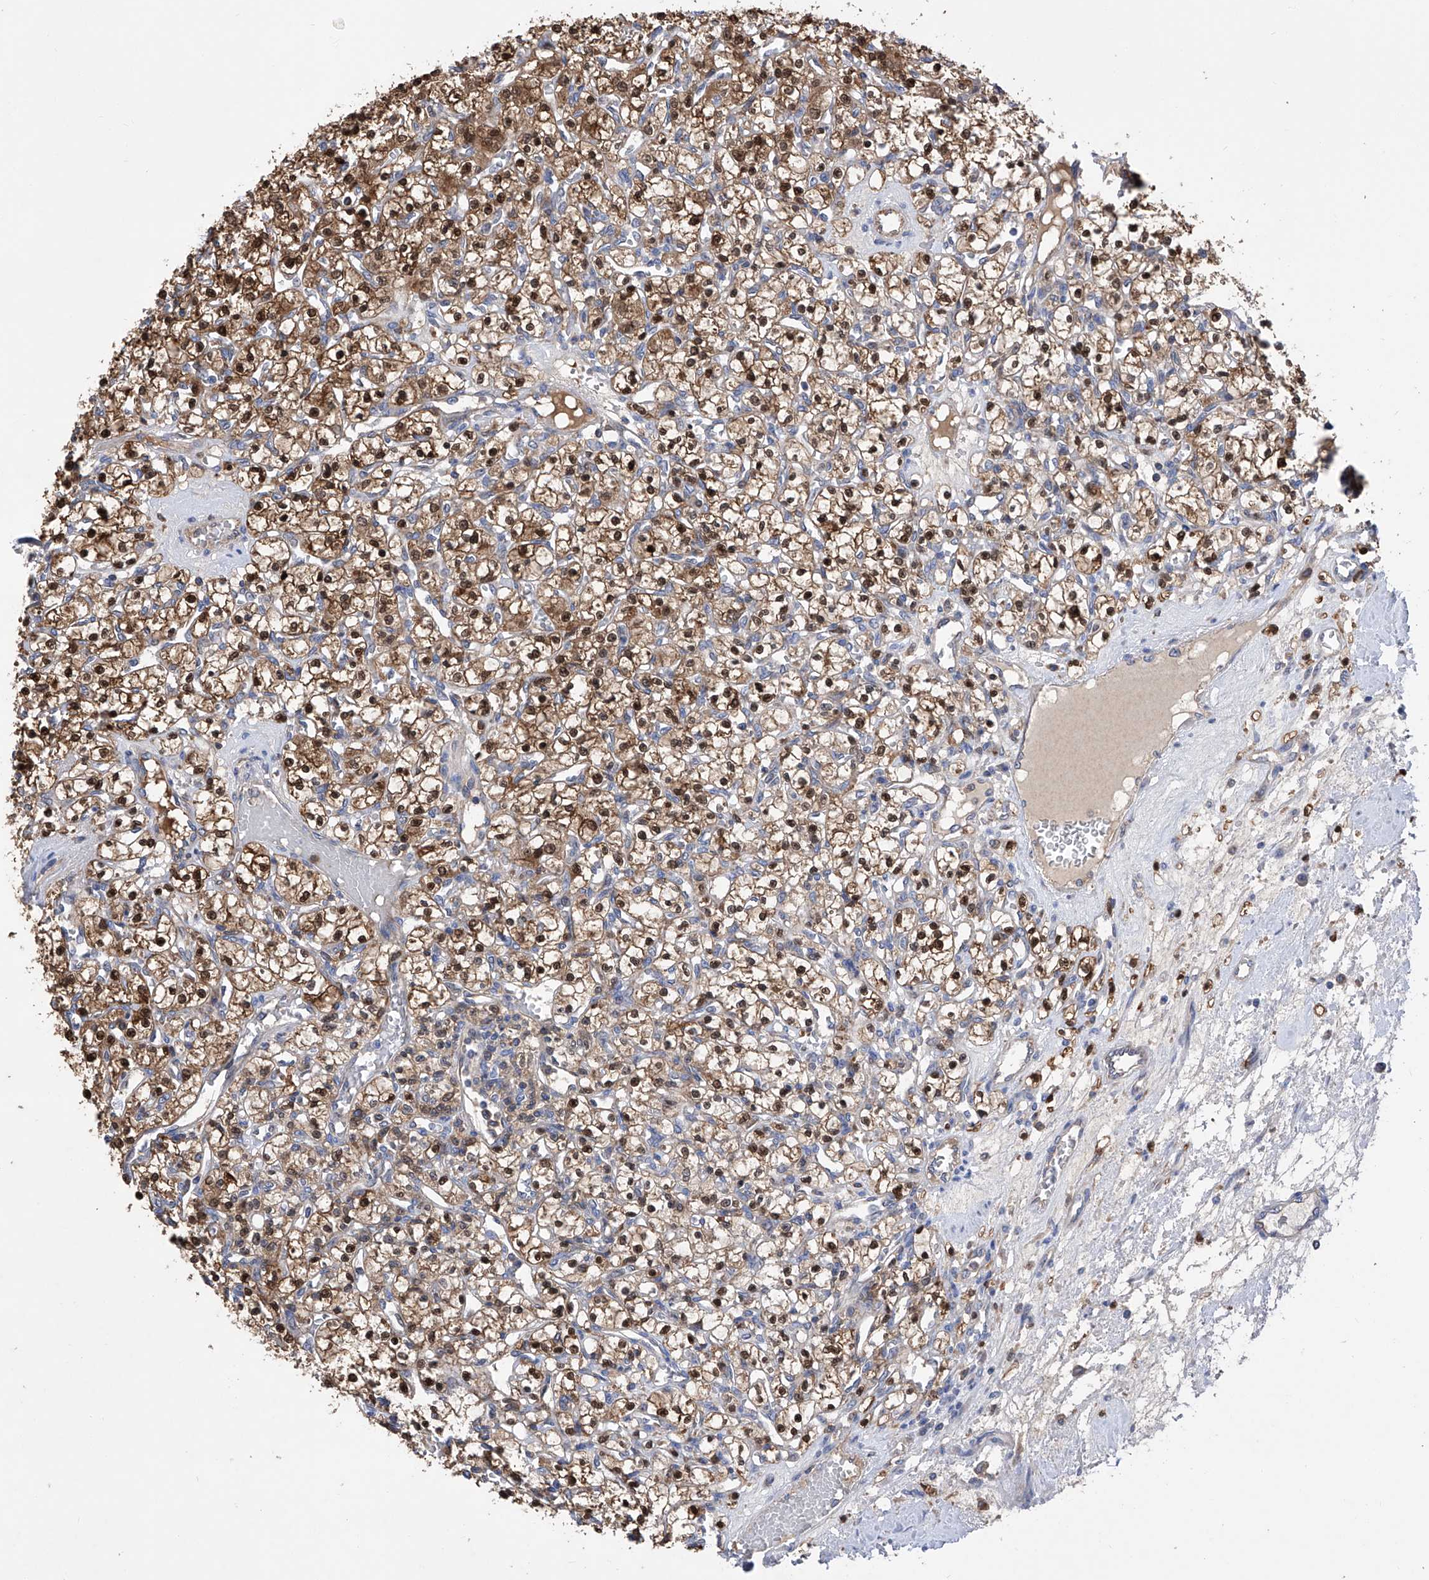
{"staining": {"intensity": "moderate", "quantity": ">75%", "location": "cytoplasmic/membranous,nuclear"}, "tissue": "renal cancer", "cell_type": "Tumor cells", "image_type": "cancer", "snomed": [{"axis": "morphology", "description": "Adenocarcinoma, NOS"}, {"axis": "topography", "description": "Kidney"}], "caption": "Immunohistochemical staining of renal cancer shows moderate cytoplasmic/membranous and nuclear protein staining in about >75% of tumor cells. (DAB = brown stain, brightfield microscopy at high magnification).", "gene": "SPATA20", "patient": {"sex": "female", "age": 59}}